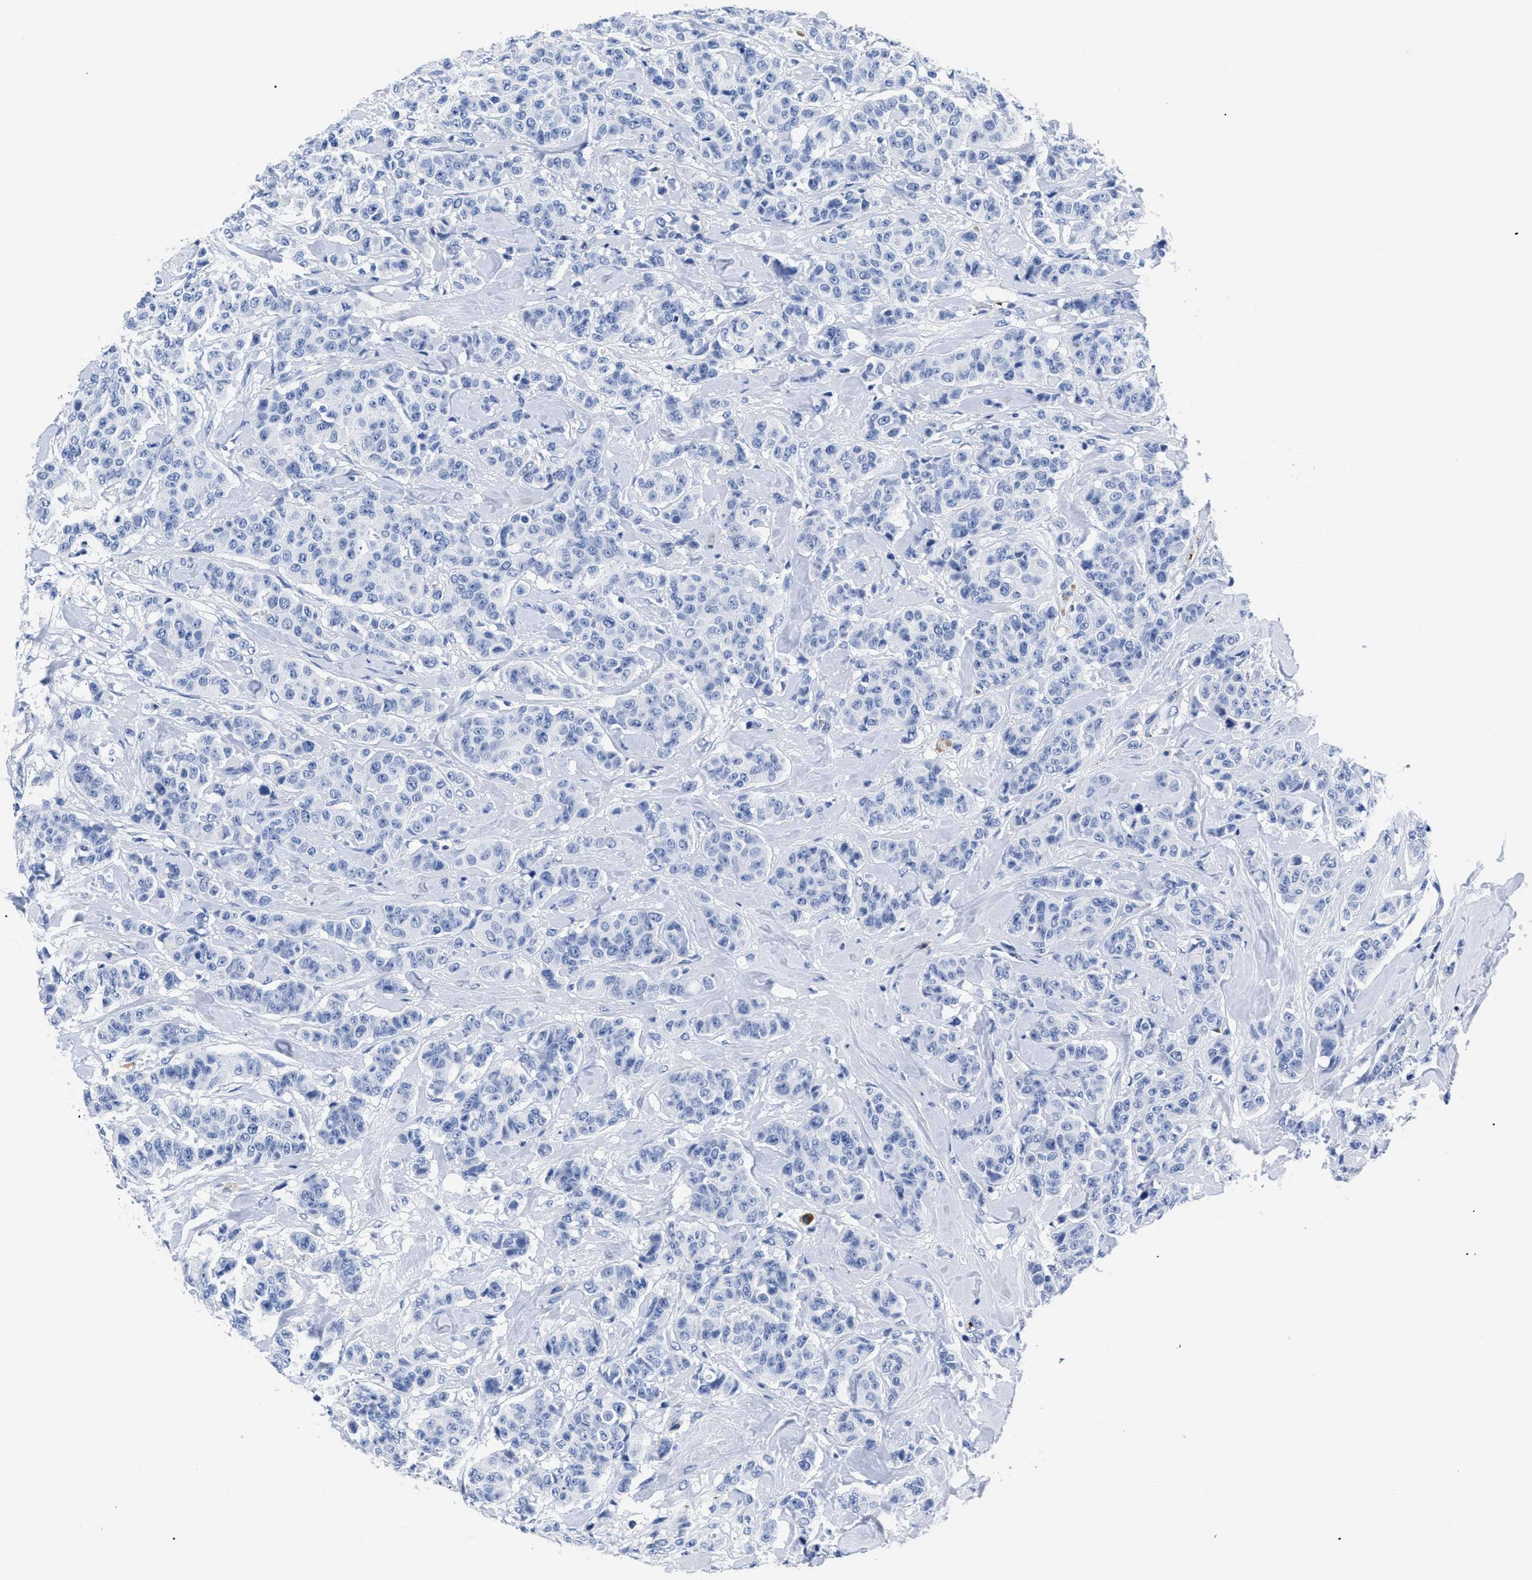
{"staining": {"intensity": "negative", "quantity": "none", "location": "none"}, "tissue": "breast cancer", "cell_type": "Tumor cells", "image_type": "cancer", "snomed": [{"axis": "morphology", "description": "Normal tissue, NOS"}, {"axis": "morphology", "description": "Duct carcinoma"}, {"axis": "topography", "description": "Breast"}], "caption": "Immunohistochemical staining of intraductal carcinoma (breast) displays no significant staining in tumor cells.", "gene": "TREML1", "patient": {"sex": "female", "age": 40}}